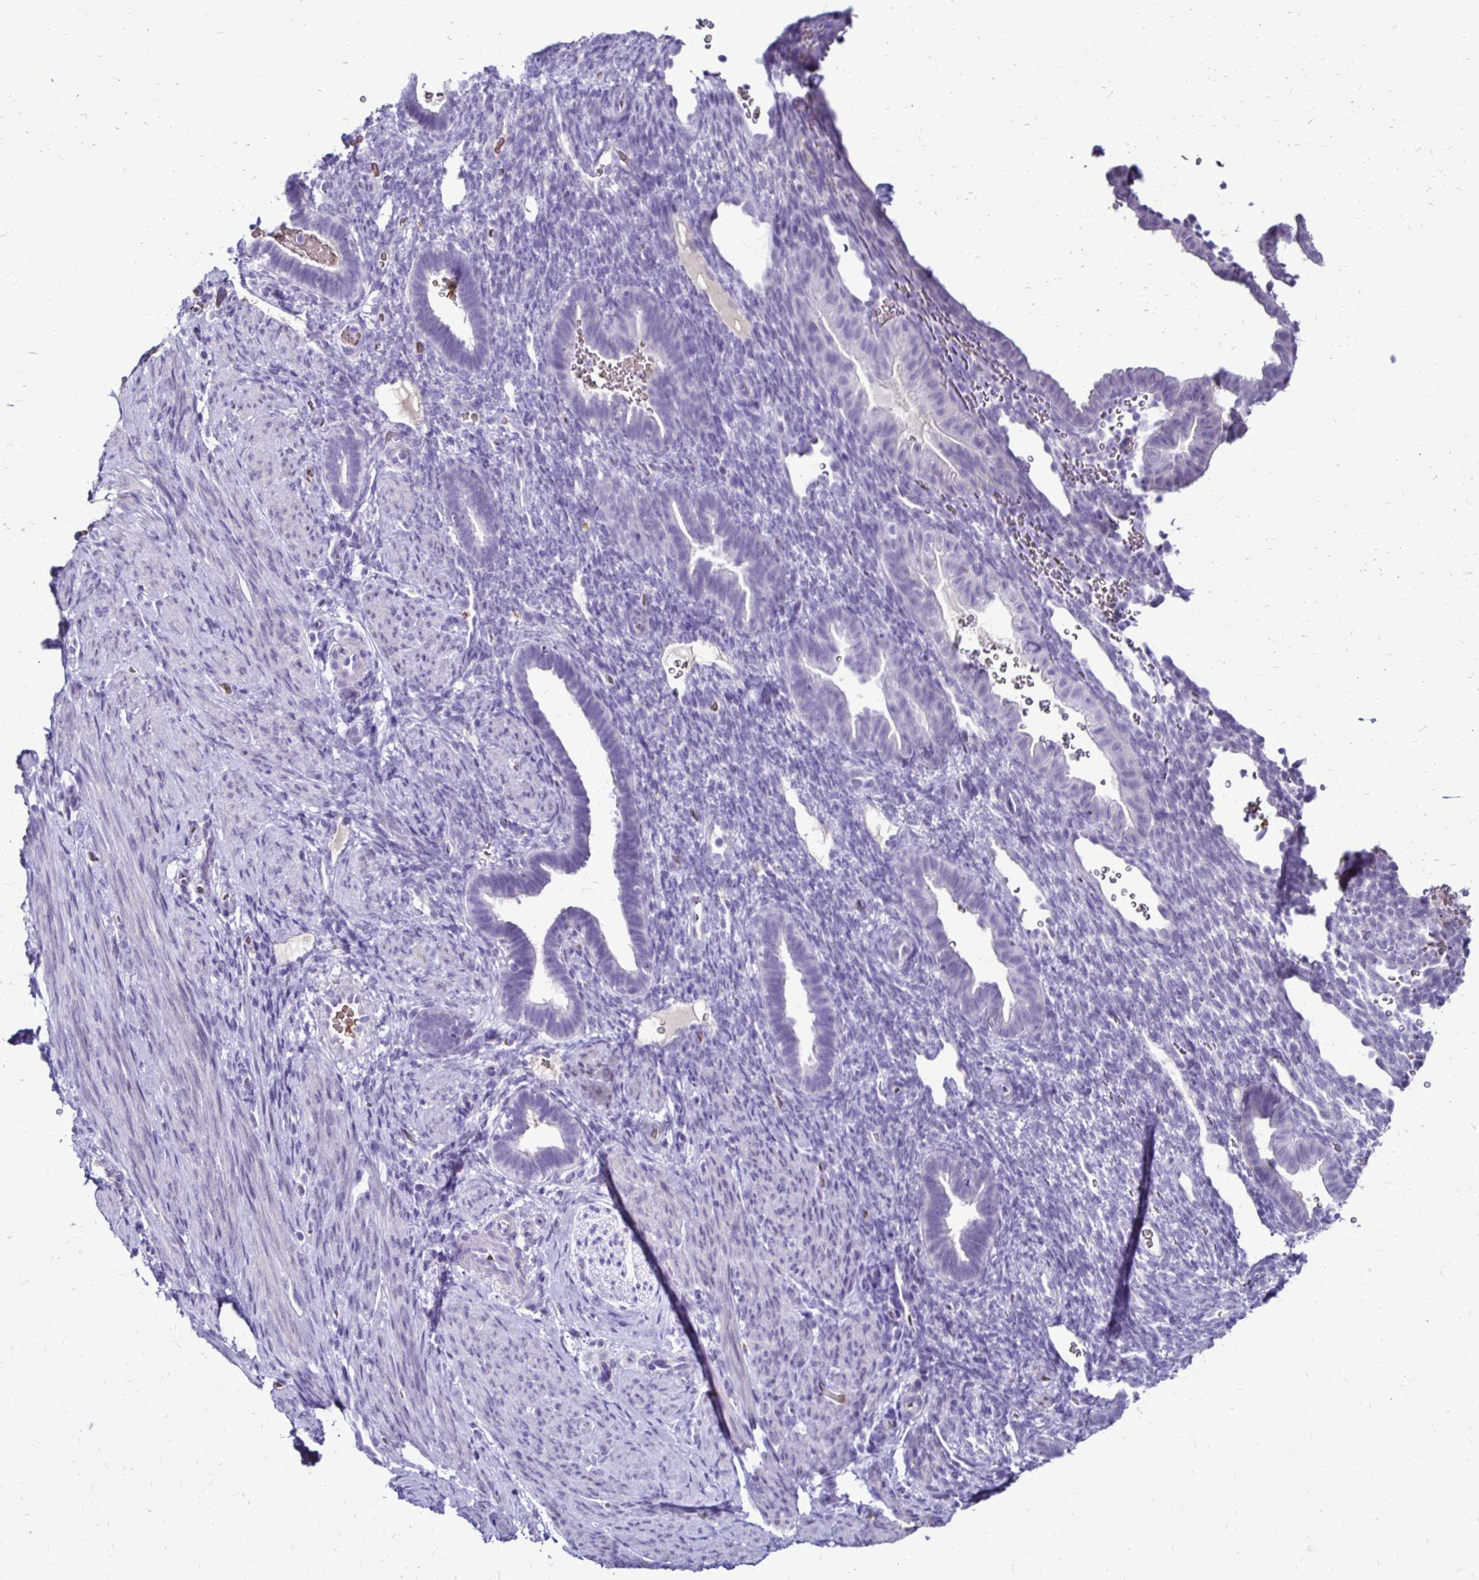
{"staining": {"intensity": "negative", "quantity": "none", "location": "none"}, "tissue": "endometrium", "cell_type": "Cells in endometrial stroma", "image_type": "normal", "snomed": [{"axis": "morphology", "description": "Normal tissue, NOS"}, {"axis": "topography", "description": "Endometrium"}], "caption": "Cells in endometrial stroma show no significant expression in unremarkable endometrium. (DAB IHC with hematoxylin counter stain).", "gene": "RHBDL3", "patient": {"sex": "female", "age": 34}}